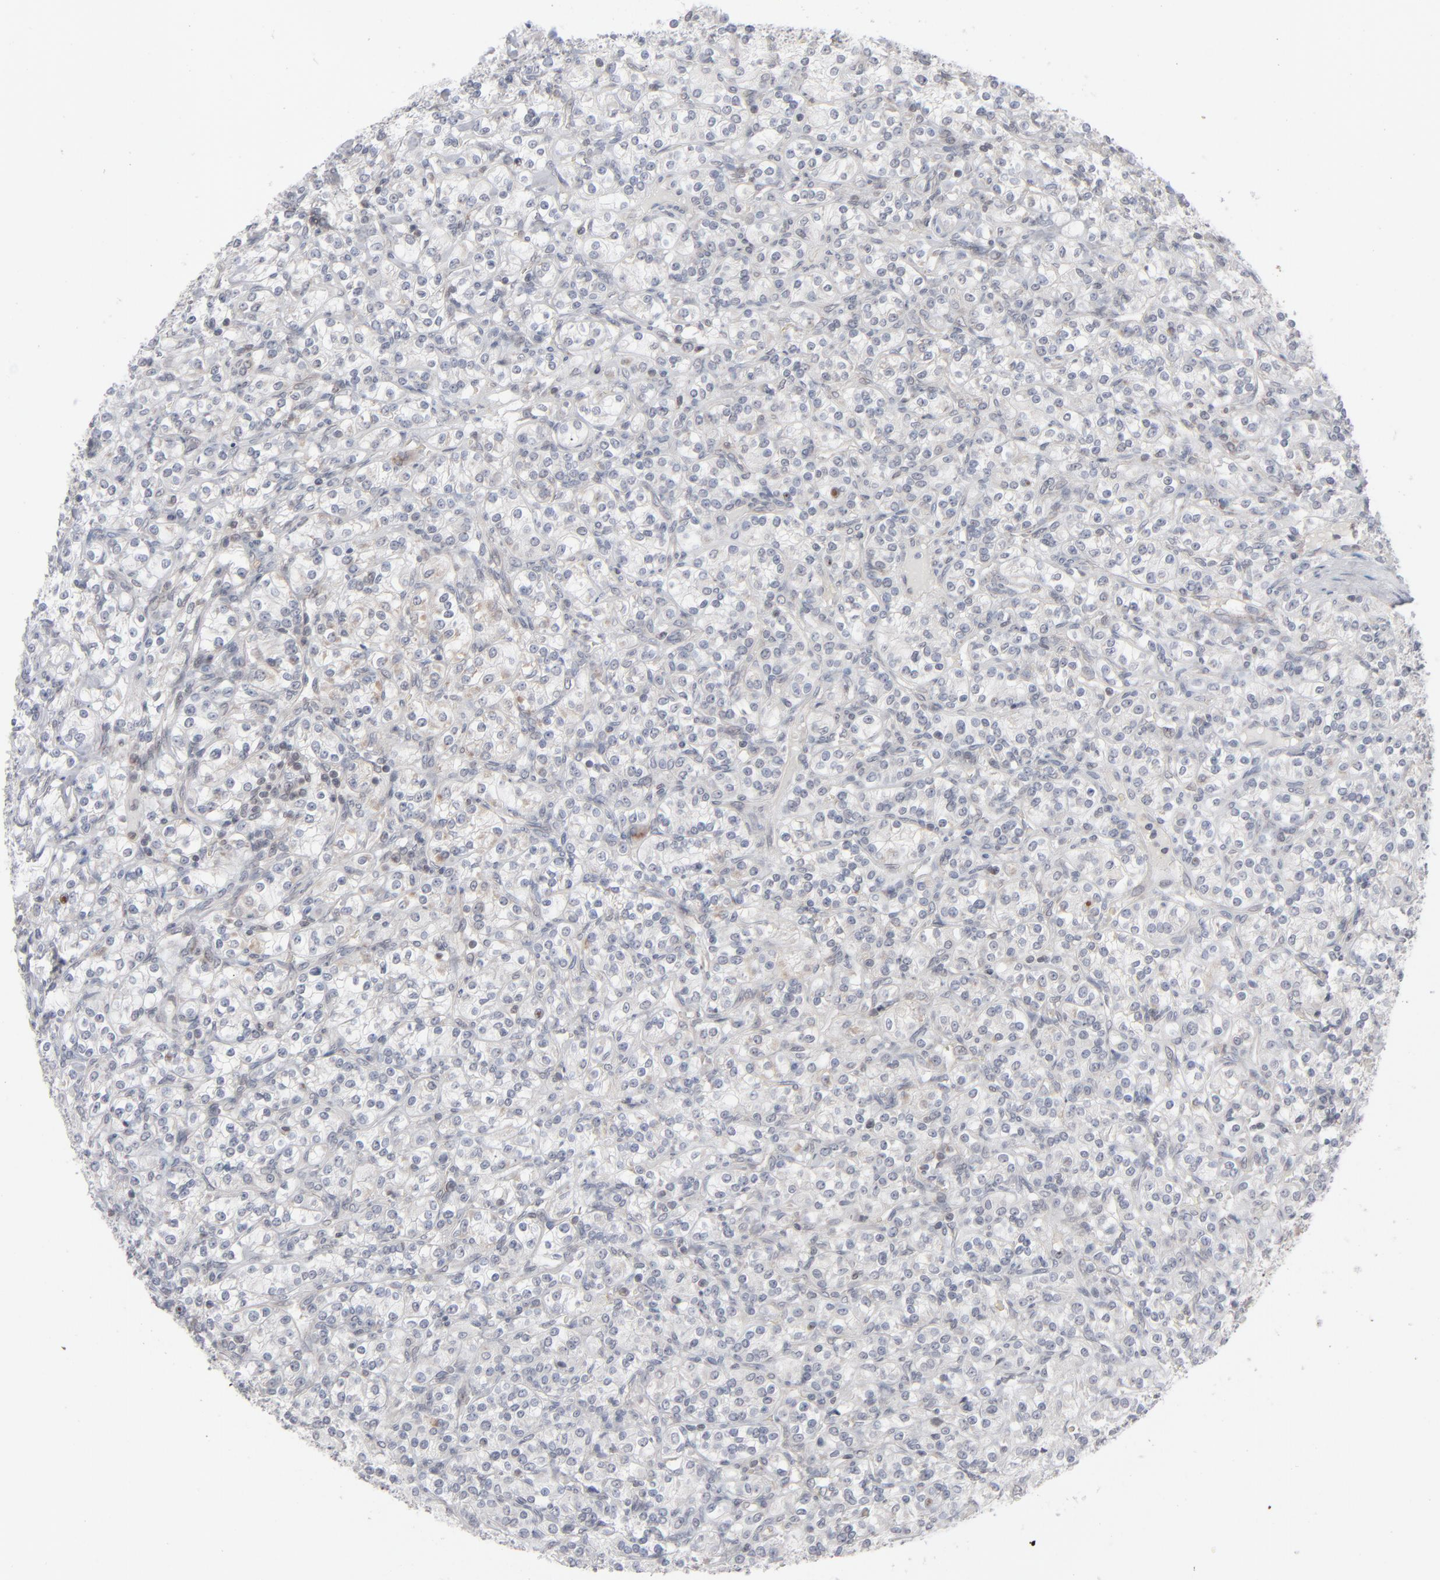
{"staining": {"intensity": "negative", "quantity": "none", "location": "none"}, "tissue": "renal cancer", "cell_type": "Tumor cells", "image_type": "cancer", "snomed": [{"axis": "morphology", "description": "Adenocarcinoma, NOS"}, {"axis": "topography", "description": "Kidney"}], "caption": "Protein analysis of renal adenocarcinoma demonstrates no significant expression in tumor cells.", "gene": "POF1B", "patient": {"sex": "male", "age": 77}}